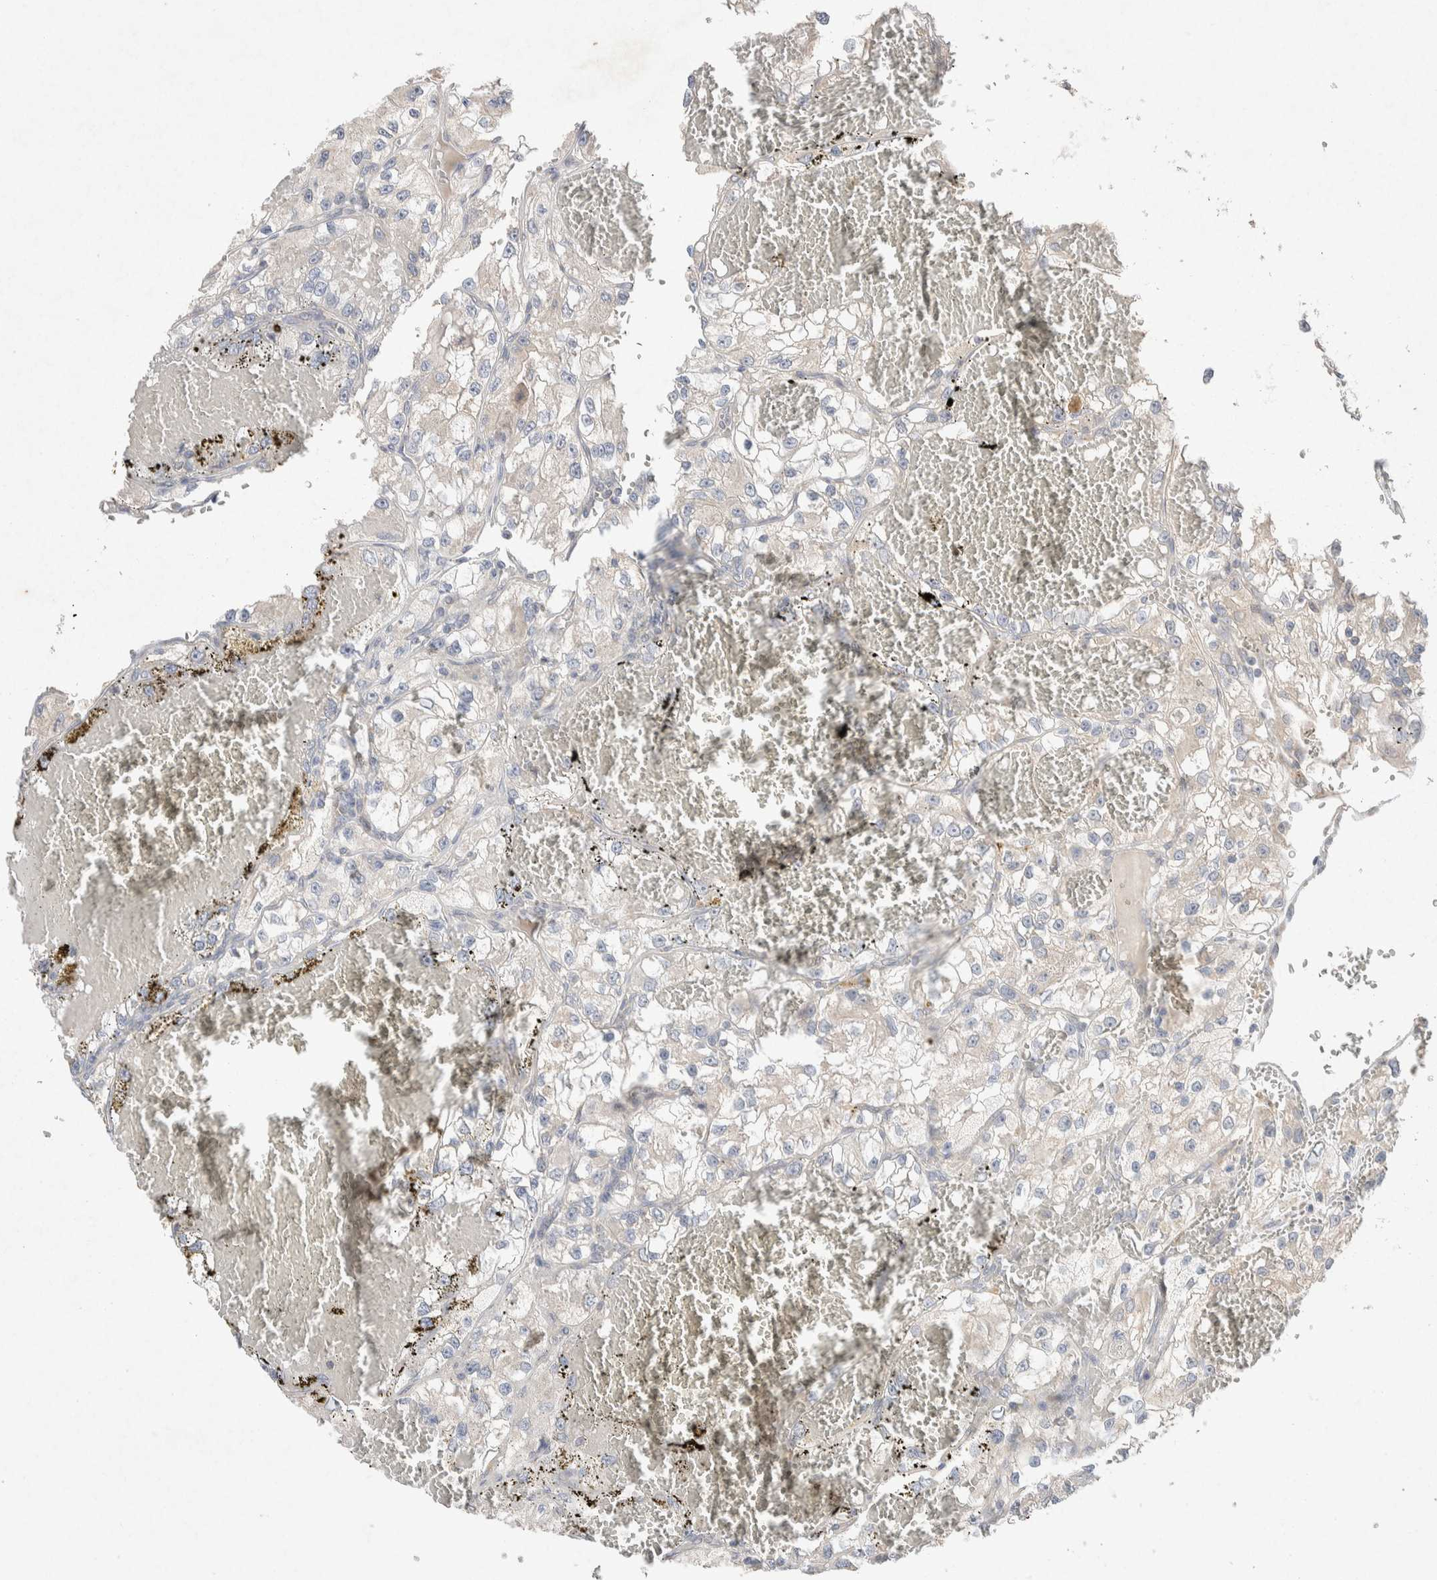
{"staining": {"intensity": "negative", "quantity": "none", "location": "none"}, "tissue": "renal cancer", "cell_type": "Tumor cells", "image_type": "cancer", "snomed": [{"axis": "morphology", "description": "Adenocarcinoma, NOS"}, {"axis": "topography", "description": "Kidney"}], "caption": "The micrograph displays no staining of tumor cells in adenocarcinoma (renal).", "gene": "CMTM4", "patient": {"sex": "female", "age": 57}}